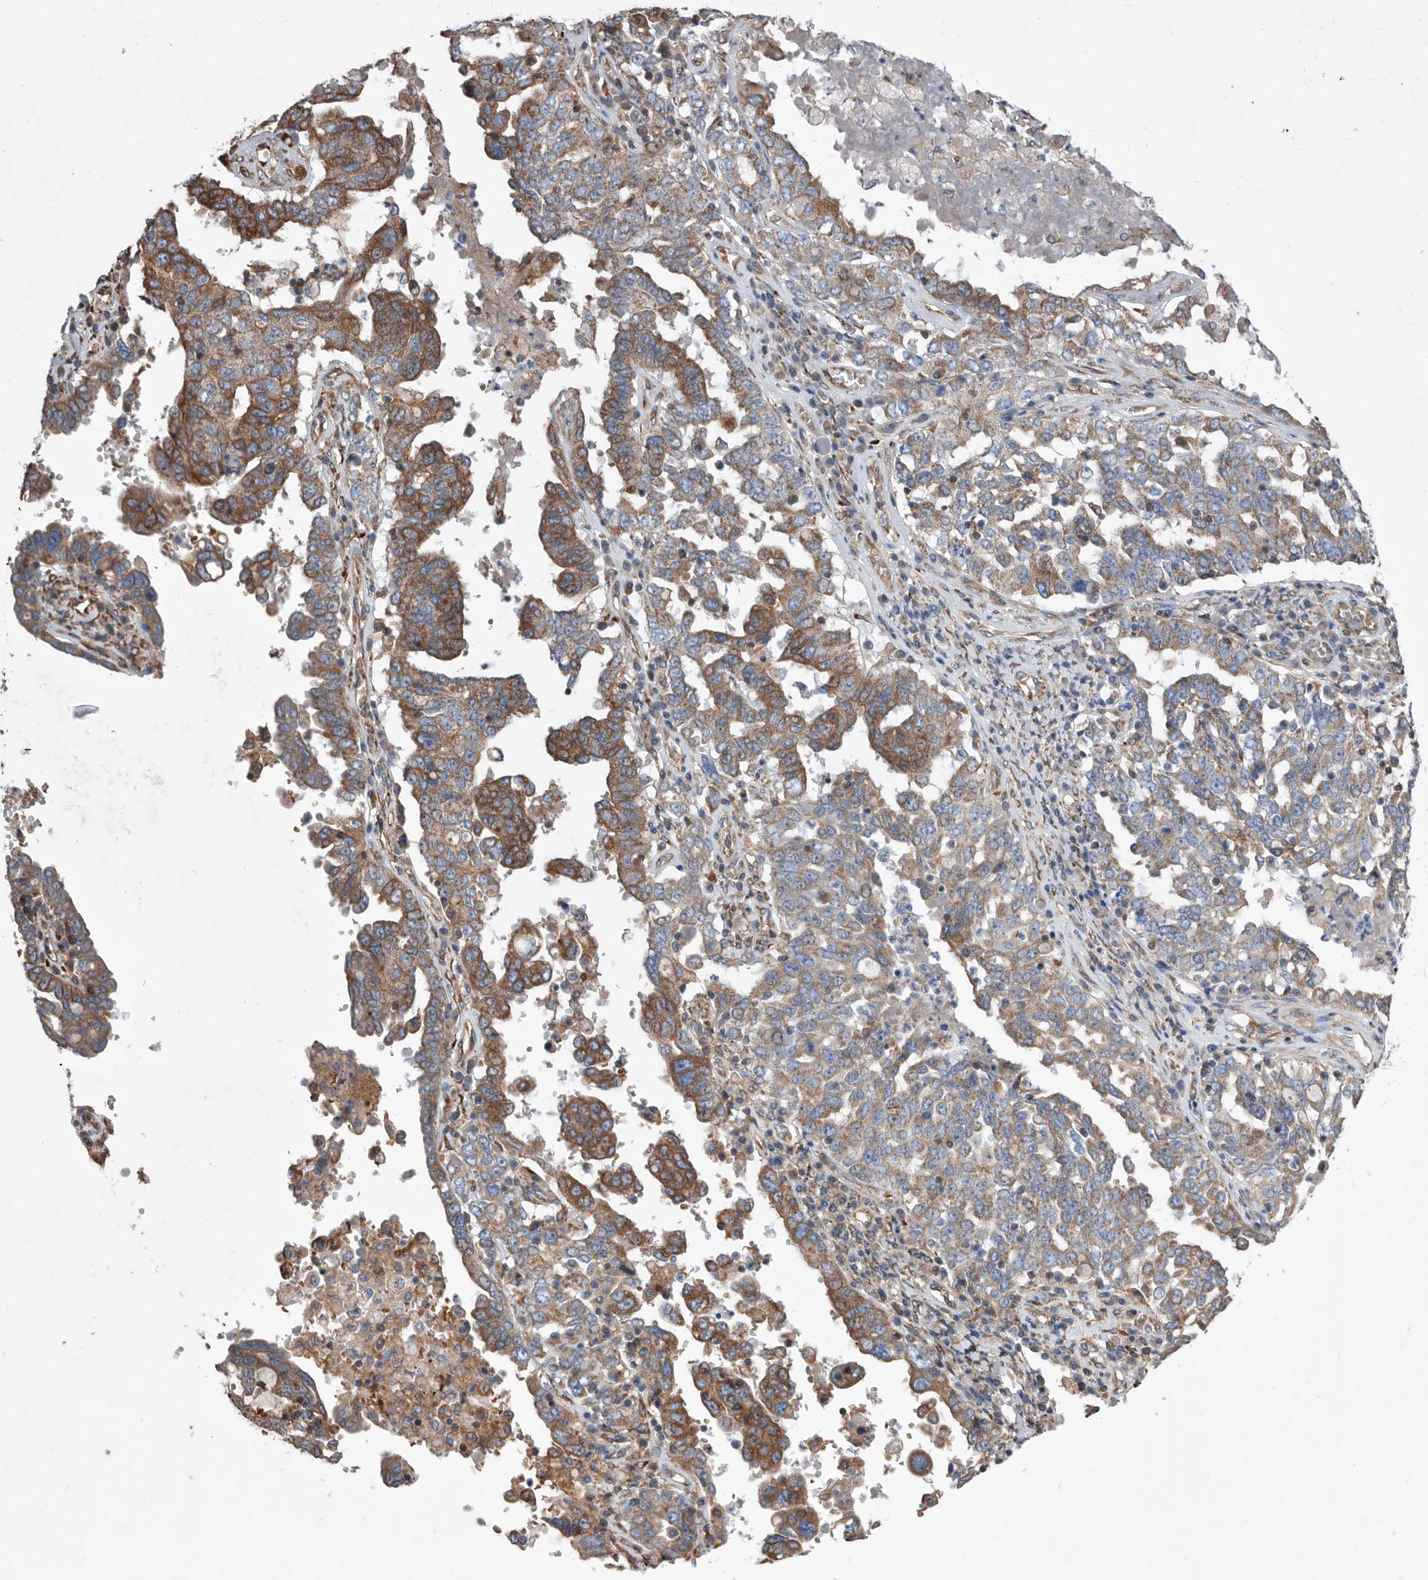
{"staining": {"intensity": "strong", "quantity": "25%-75%", "location": "cytoplasmic/membranous"}, "tissue": "ovarian cancer", "cell_type": "Tumor cells", "image_type": "cancer", "snomed": [{"axis": "morphology", "description": "Carcinoma, endometroid"}, {"axis": "topography", "description": "Ovary"}], "caption": "Immunohistochemistry (IHC) photomicrograph of endometroid carcinoma (ovarian) stained for a protein (brown), which displays high levels of strong cytoplasmic/membranous staining in about 25%-75% of tumor cells.", "gene": "ATP13A3", "patient": {"sex": "female", "age": 62}}